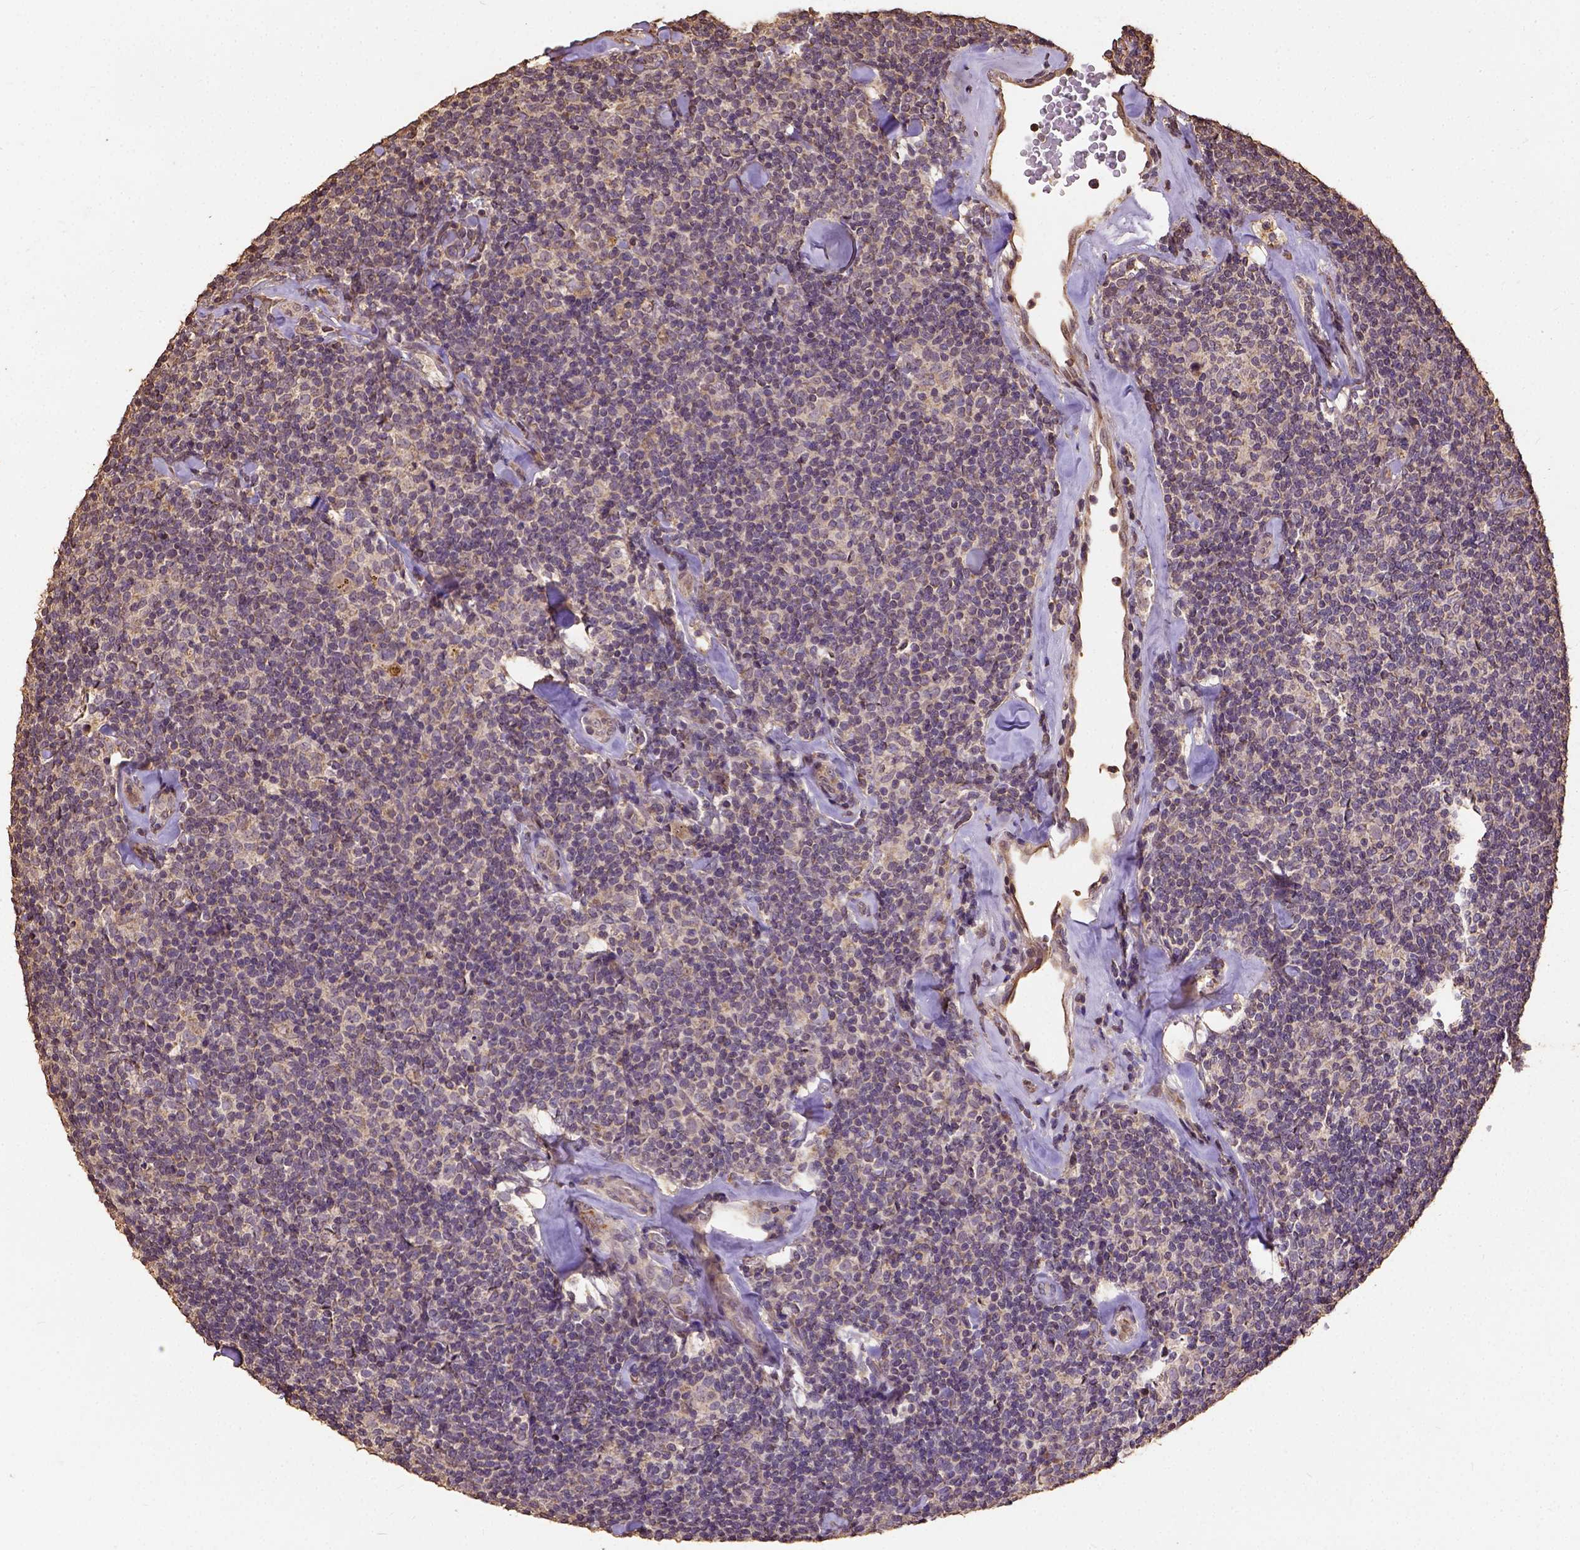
{"staining": {"intensity": "weak", "quantity": ">75%", "location": "cytoplasmic/membranous"}, "tissue": "lymphoma", "cell_type": "Tumor cells", "image_type": "cancer", "snomed": [{"axis": "morphology", "description": "Malignant lymphoma, non-Hodgkin's type, Low grade"}, {"axis": "topography", "description": "Lymph node"}], "caption": "Human malignant lymphoma, non-Hodgkin's type (low-grade) stained with a protein marker demonstrates weak staining in tumor cells.", "gene": "ATP1B3", "patient": {"sex": "female", "age": 56}}